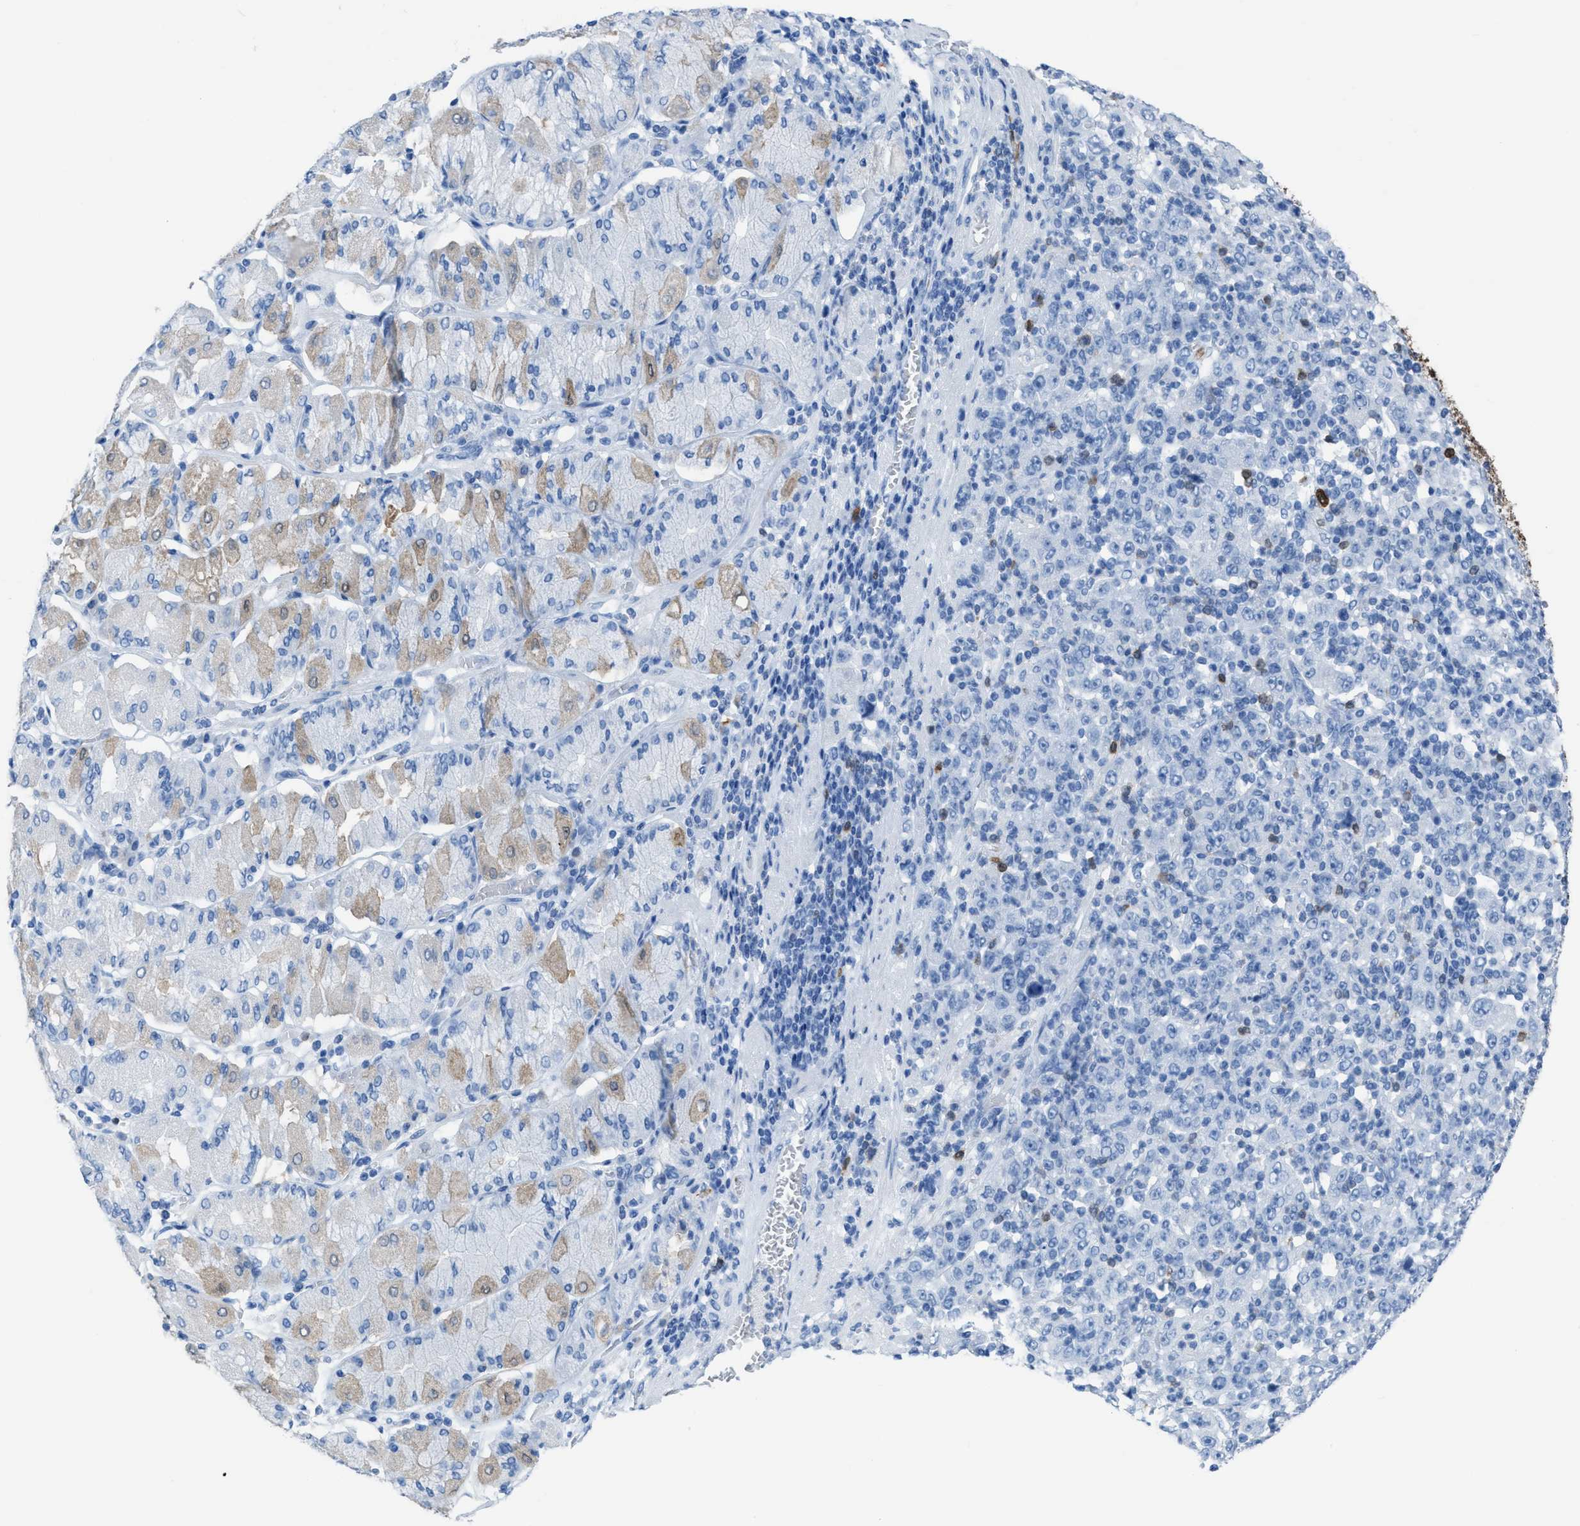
{"staining": {"intensity": "negative", "quantity": "none", "location": "none"}, "tissue": "stomach cancer", "cell_type": "Tumor cells", "image_type": "cancer", "snomed": [{"axis": "morphology", "description": "Normal tissue, NOS"}, {"axis": "morphology", "description": "Adenocarcinoma, NOS"}, {"axis": "topography", "description": "Stomach, upper"}, {"axis": "topography", "description": "Stomach"}], "caption": "A photomicrograph of human stomach adenocarcinoma is negative for staining in tumor cells.", "gene": "CDKN2A", "patient": {"sex": "male", "age": 59}}